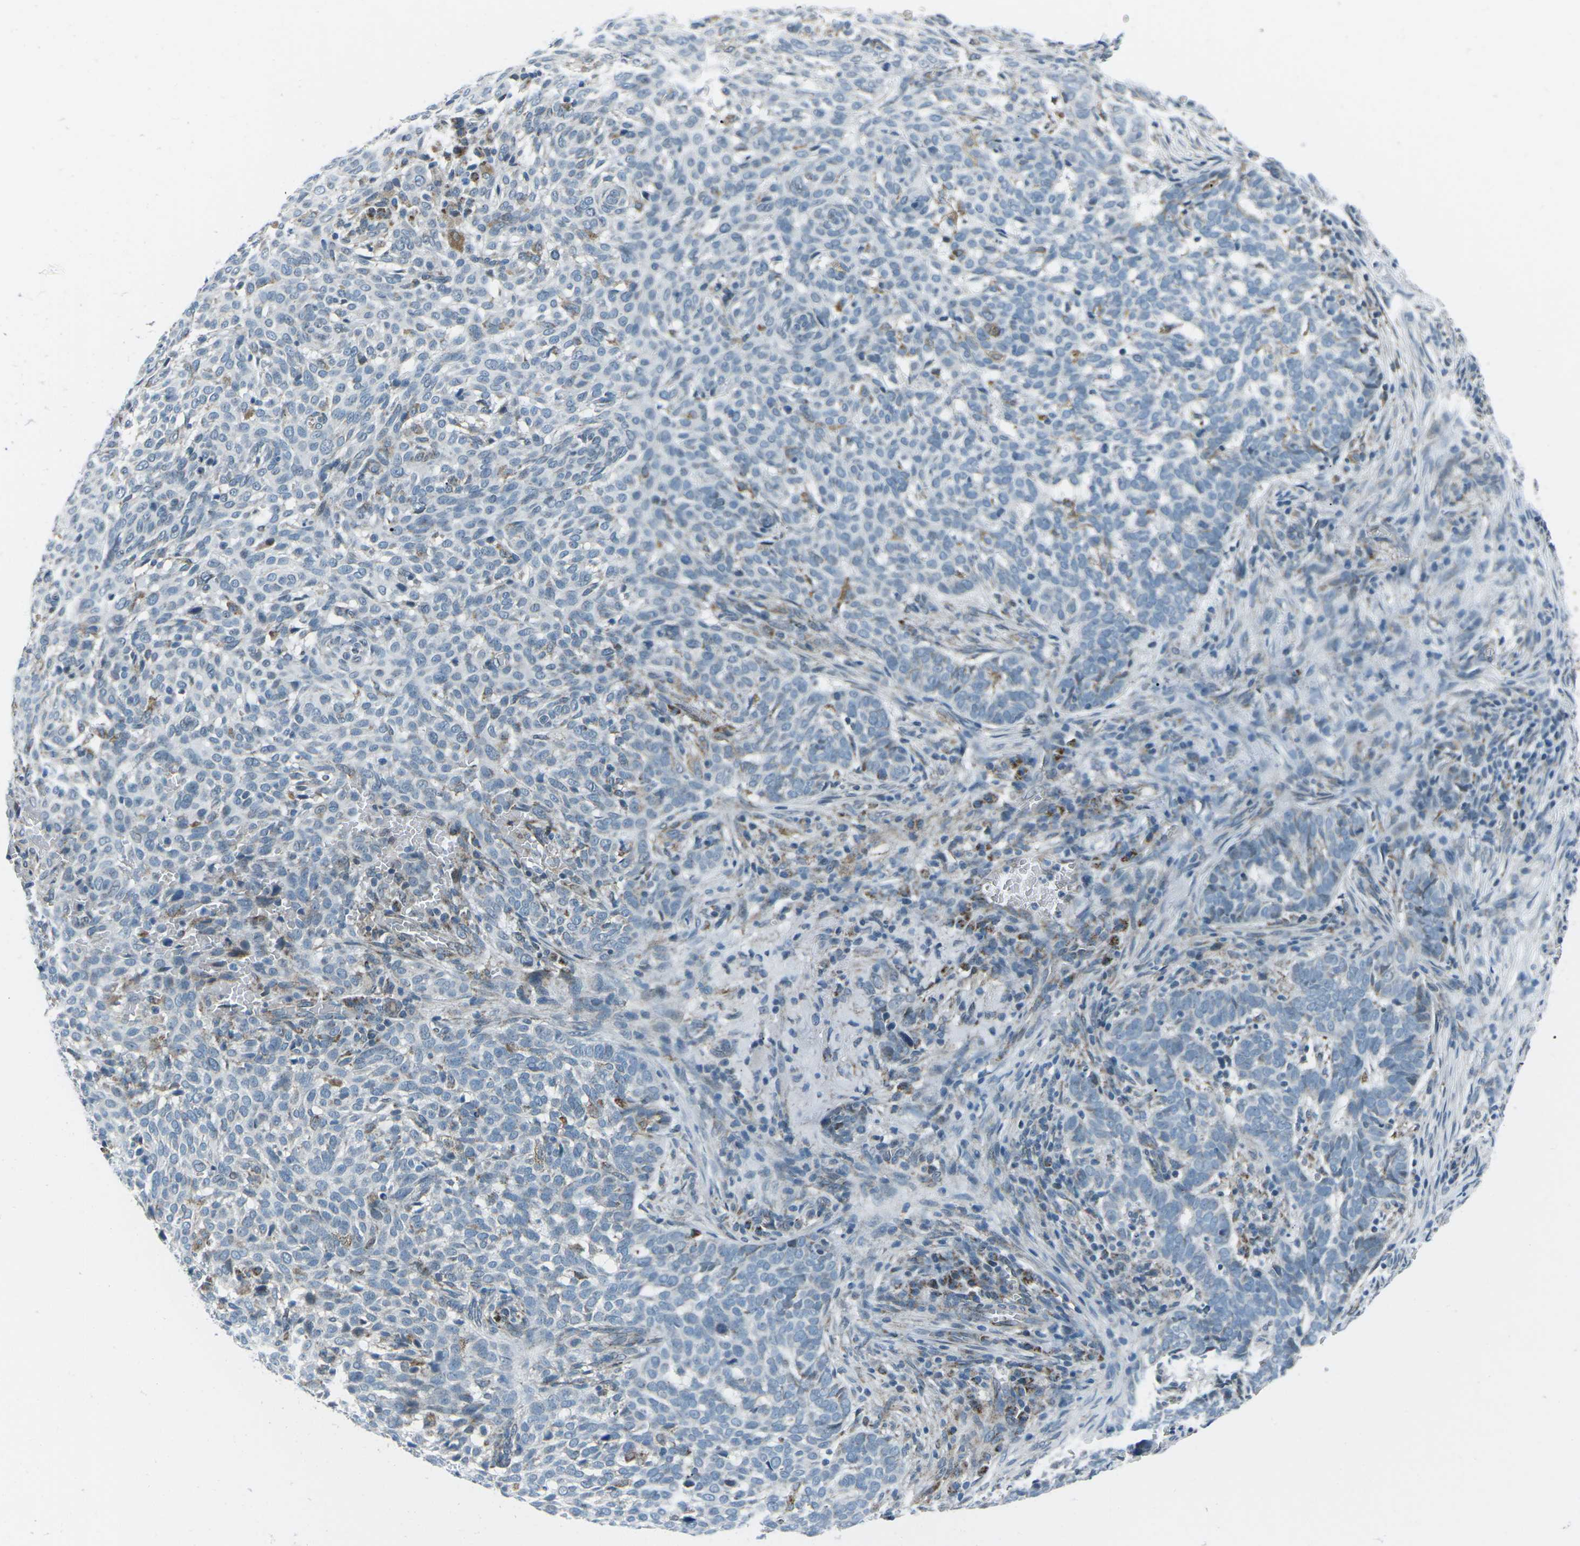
{"staining": {"intensity": "negative", "quantity": "none", "location": "none"}, "tissue": "skin cancer", "cell_type": "Tumor cells", "image_type": "cancer", "snomed": [{"axis": "morphology", "description": "Basal cell carcinoma"}, {"axis": "topography", "description": "Skin"}], "caption": "A high-resolution image shows immunohistochemistry (IHC) staining of skin cancer, which reveals no significant expression in tumor cells.", "gene": "RFESD", "patient": {"sex": "male", "age": 85}}